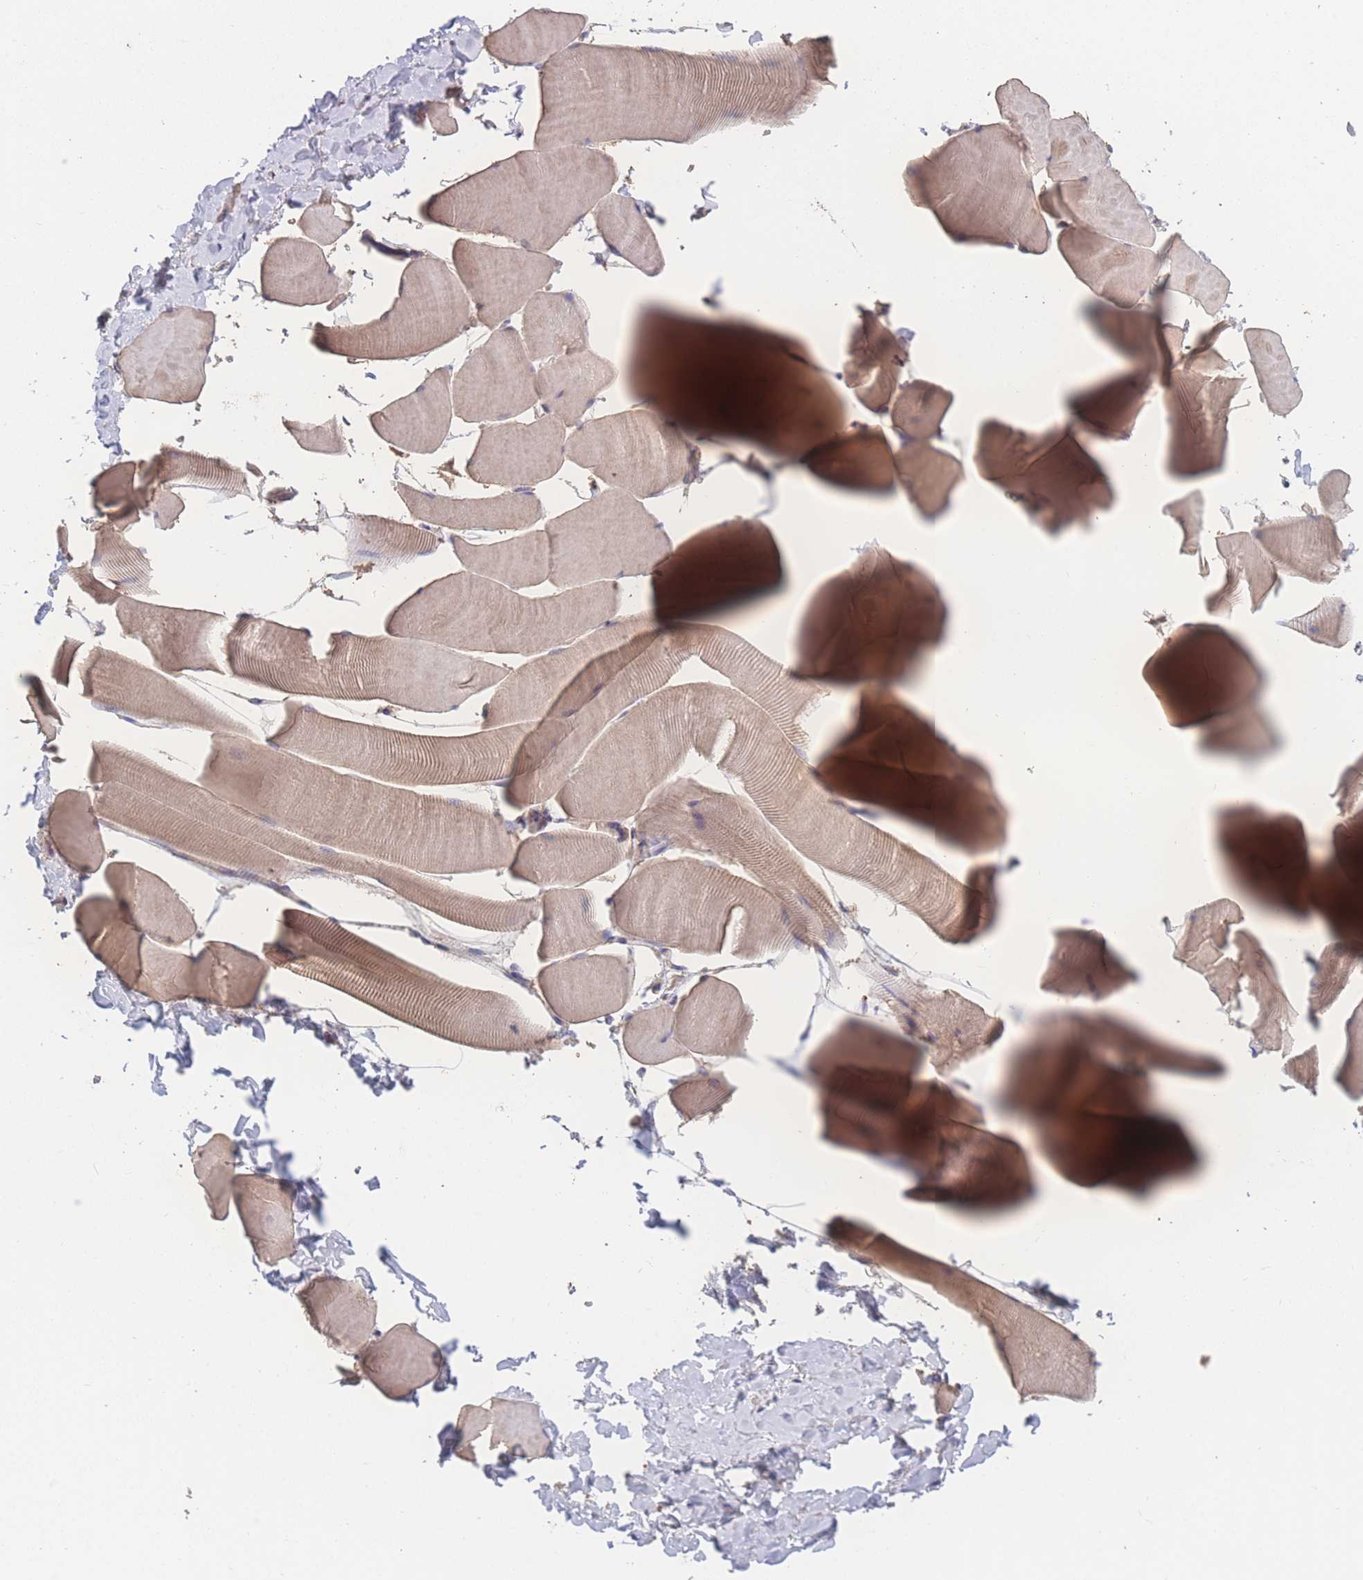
{"staining": {"intensity": "weak", "quantity": "<25%", "location": "cytoplasmic/membranous"}, "tissue": "skeletal muscle", "cell_type": "Myocytes", "image_type": "normal", "snomed": [{"axis": "morphology", "description": "Normal tissue, NOS"}, {"axis": "topography", "description": "Skeletal muscle"}], "caption": "This is an immunohistochemistry image of unremarkable human skeletal muscle. There is no expression in myocytes.", "gene": "ATXN10", "patient": {"sex": "male", "age": 25}}